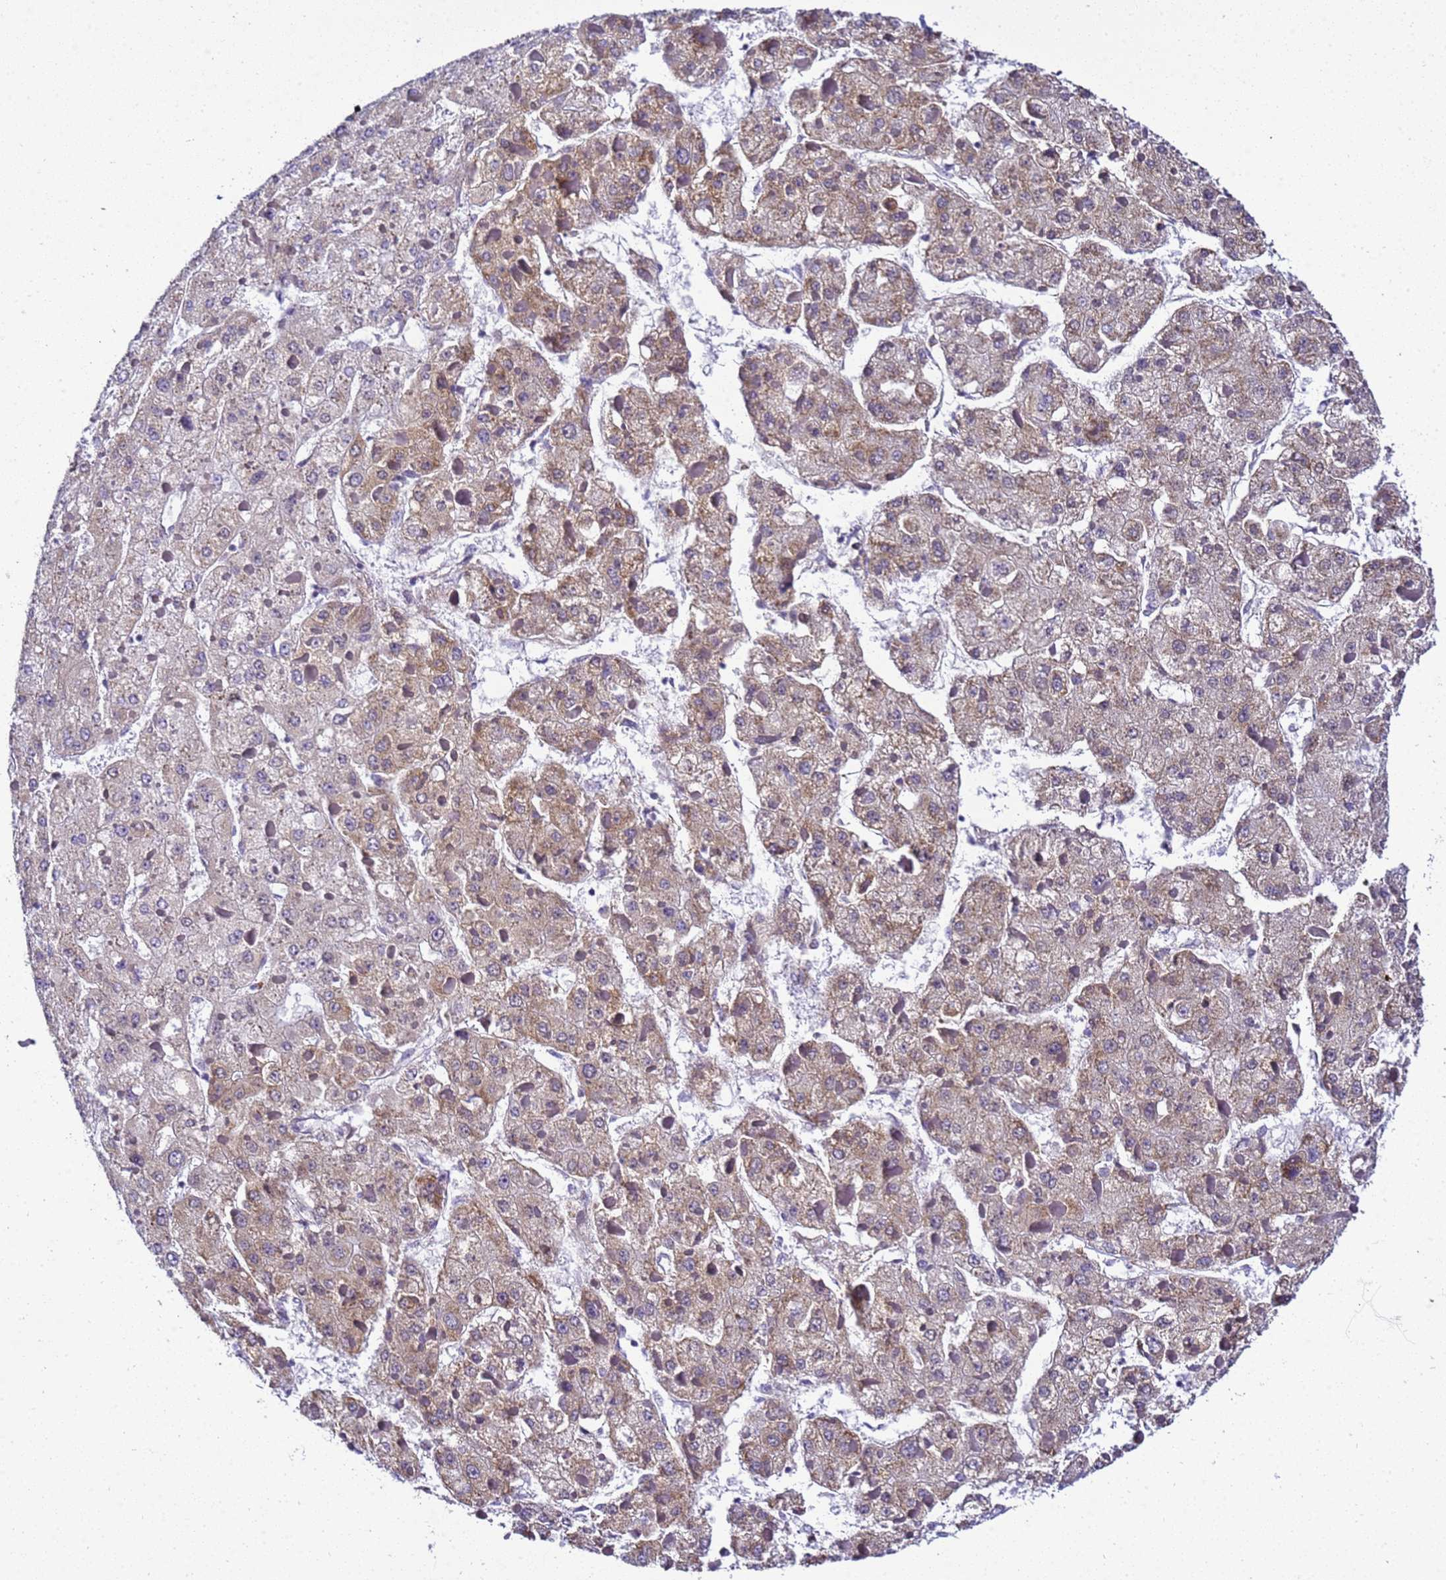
{"staining": {"intensity": "weak", "quantity": "25%-75%", "location": "cytoplasmic/membranous"}, "tissue": "liver cancer", "cell_type": "Tumor cells", "image_type": "cancer", "snomed": [{"axis": "morphology", "description": "Carcinoma, Hepatocellular, NOS"}, {"axis": "topography", "description": "Liver"}], "caption": "Weak cytoplasmic/membranous protein expression is seen in approximately 25%-75% of tumor cells in hepatocellular carcinoma (liver).", "gene": "SMN1", "patient": {"sex": "female", "age": 73}}